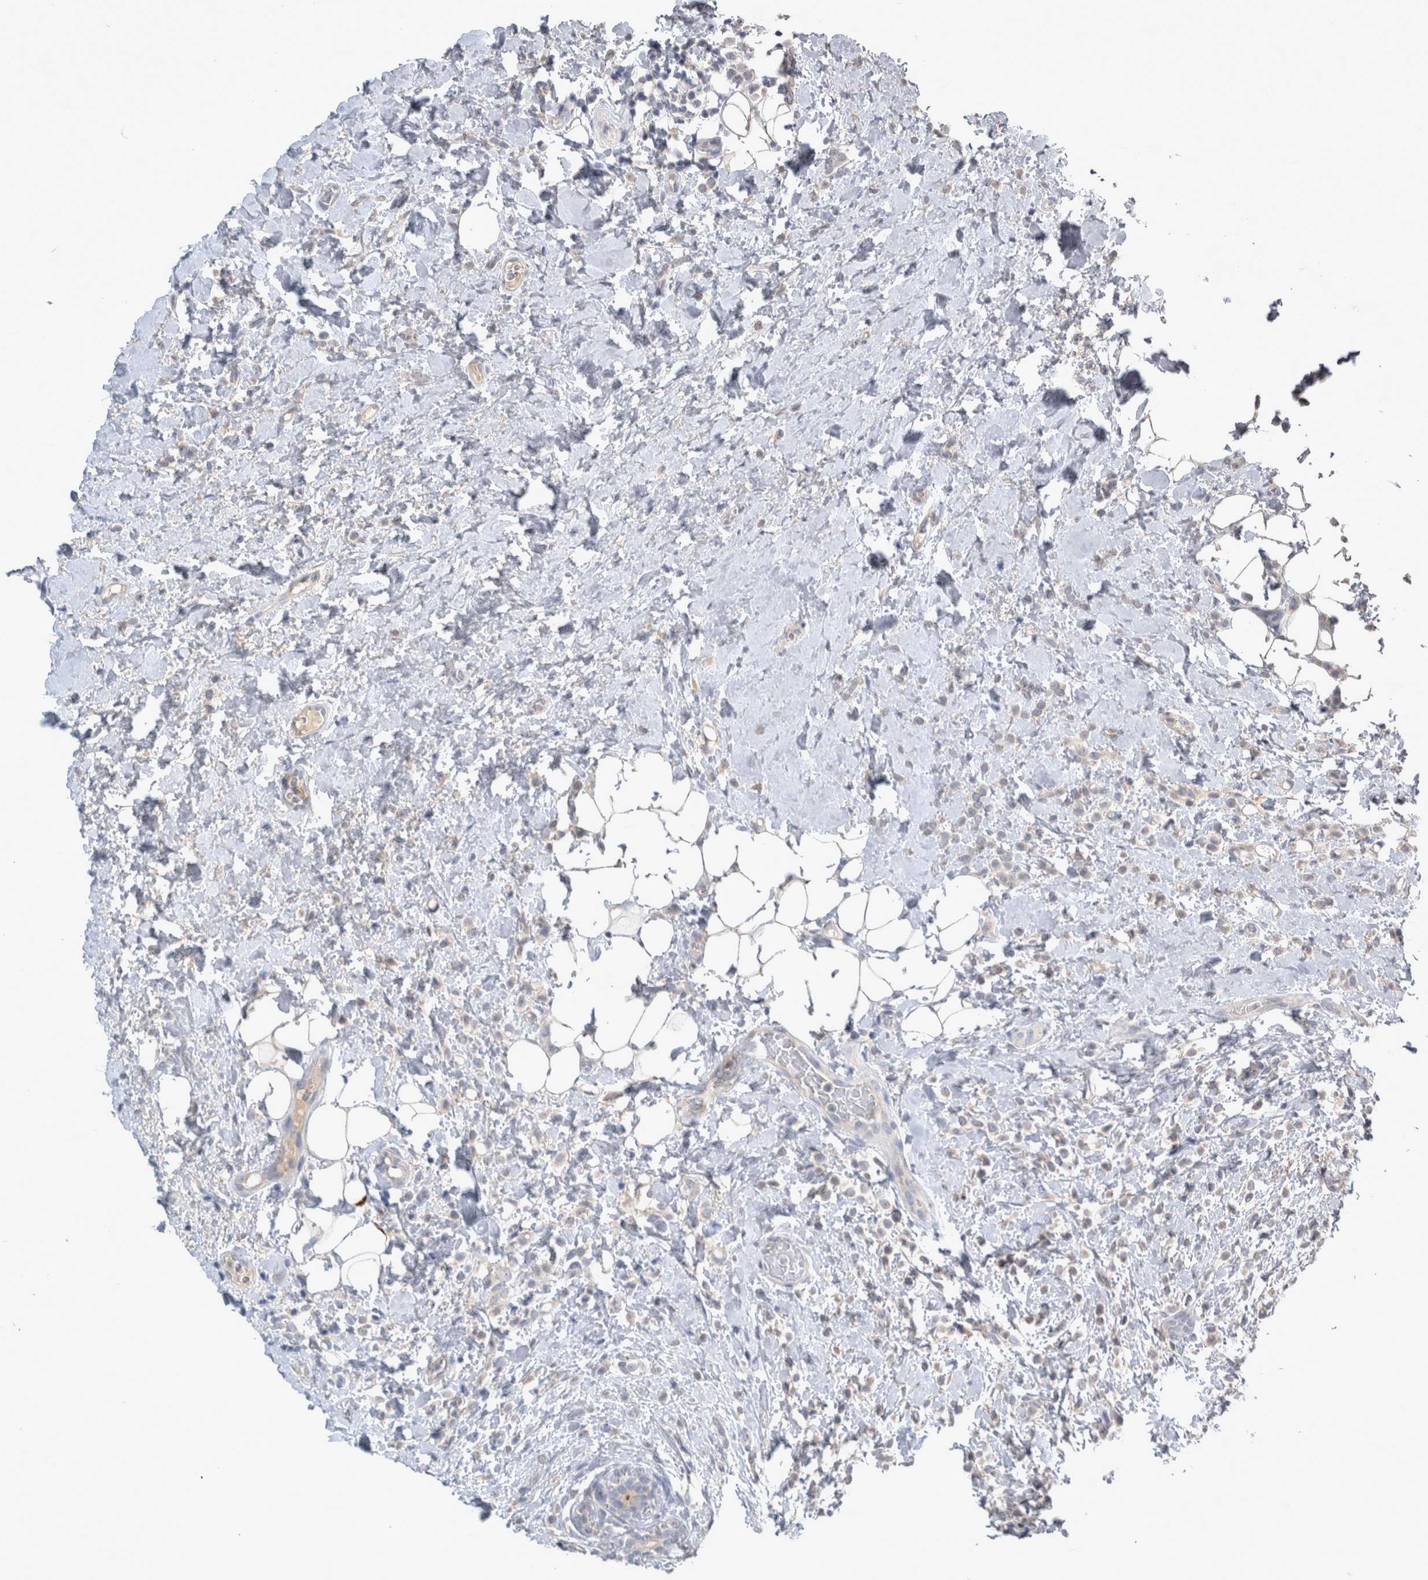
{"staining": {"intensity": "negative", "quantity": "none", "location": "none"}, "tissue": "breast cancer", "cell_type": "Tumor cells", "image_type": "cancer", "snomed": [{"axis": "morphology", "description": "Normal tissue, NOS"}, {"axis": "morphology", "description": "Lobular carcinoma"}, {"axis": "topography", "description": "Breast"}], "caption": "This is an immunohistochemistry image of human breast cancer. There is no expression in tumor cells.", "gene": "SLC22A11", "patient": {"sex": "female", "age": 50}}